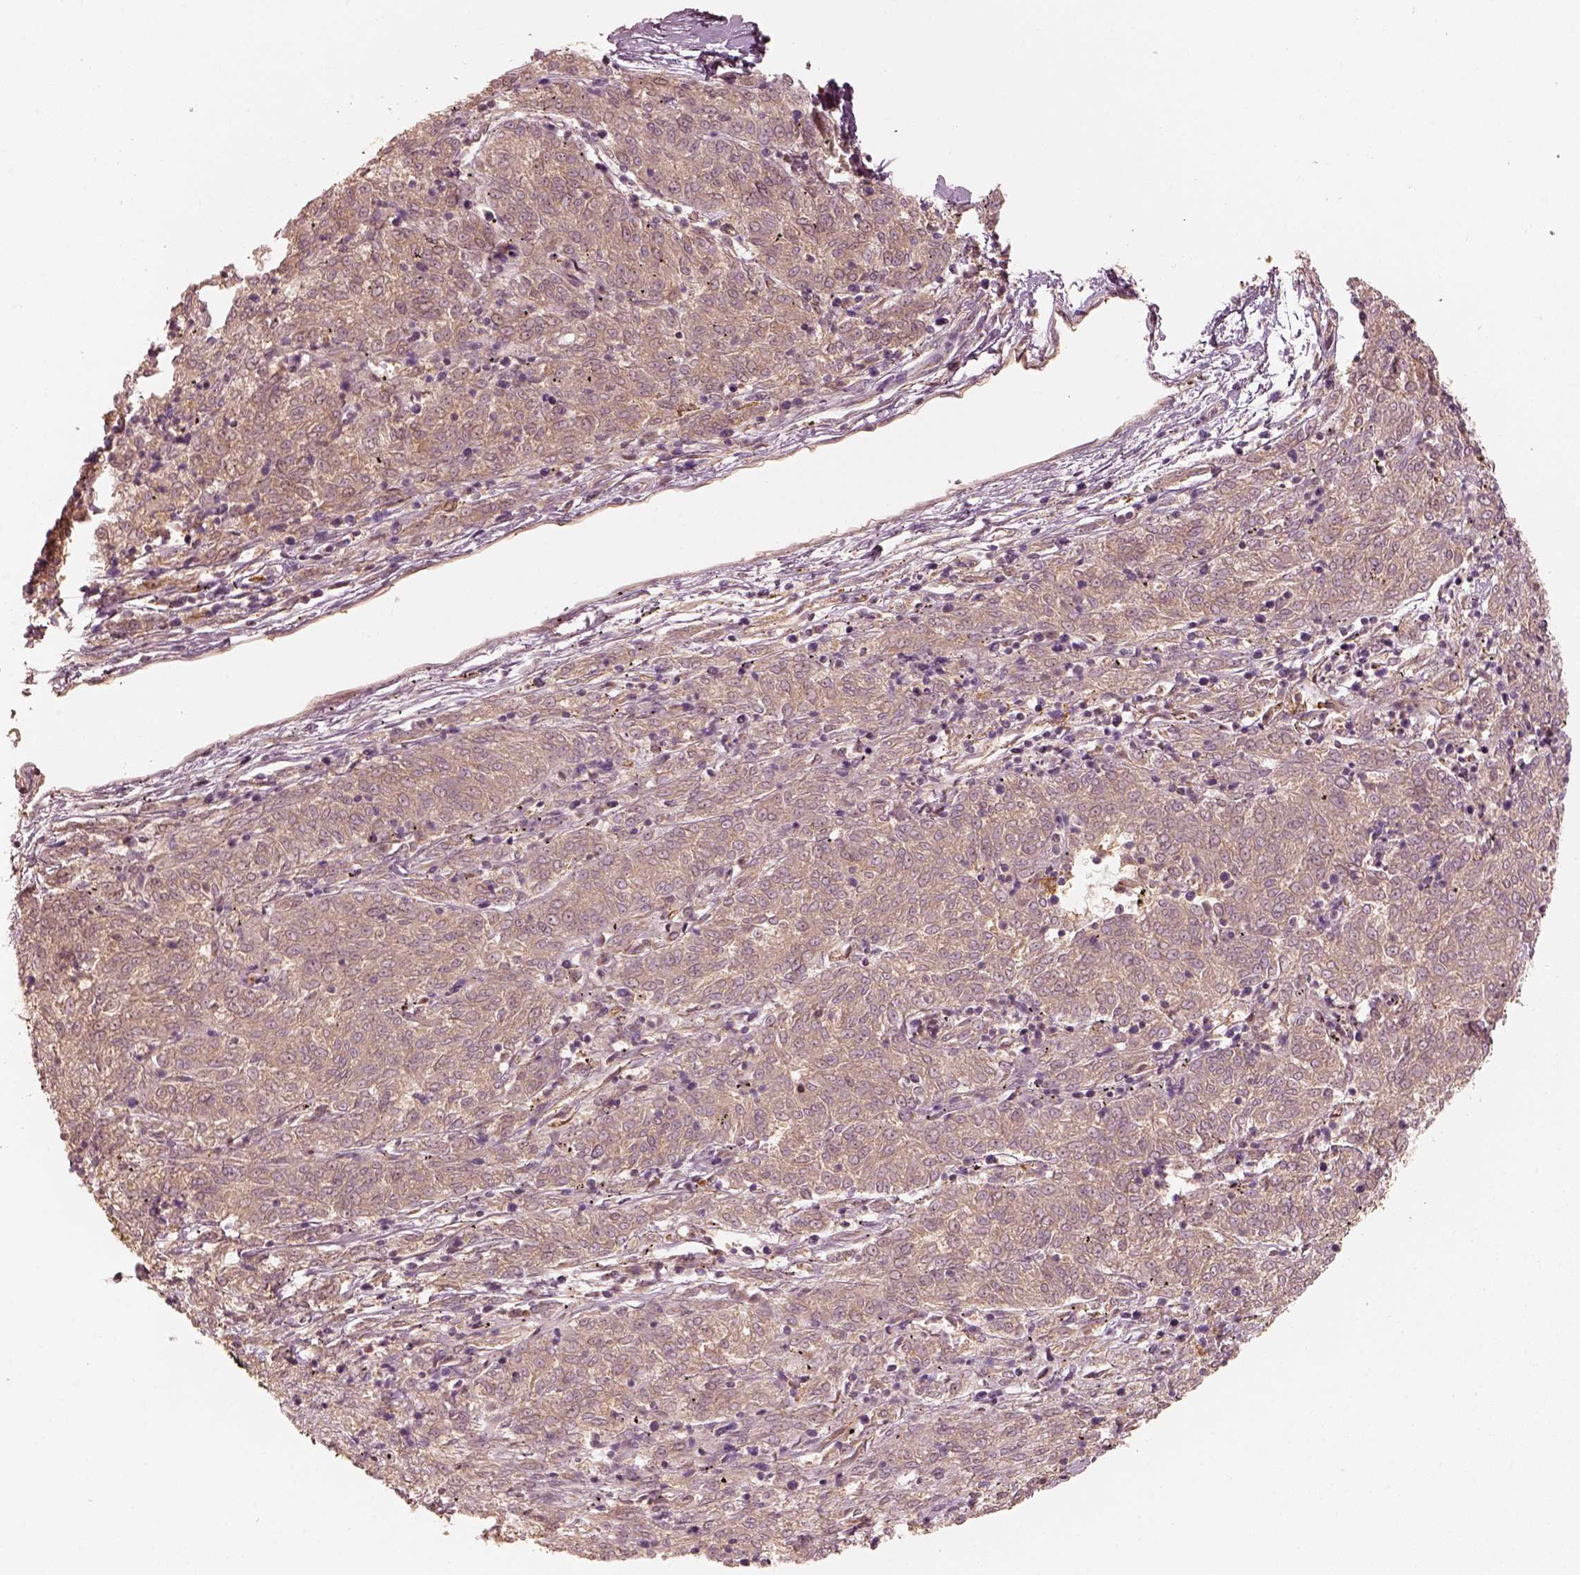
{"staining": {"intensity": "weak", "quantity": ">75%", "location": "cytoplasmic/membranous"}, "tissue": "melanoma", "cell_type": "Tumor cells", "image_type": "cancer", "snomed": [{"axis": "morphology", "description": "Malignant melanoma, NOS"}, {"axis": "topography", "description": "Skin"}], "caption": "Malignant melanoma stained for a protein demonstrates weak cytoplasmic/membranous positivity in tumor cells. The protein is stained brown, and the nuclei are stained in blue (DAB IHC with brightfield microscopy, high magnification).", "gene": "FSCN1", "patient": {"sex": "female", "age": 72}}